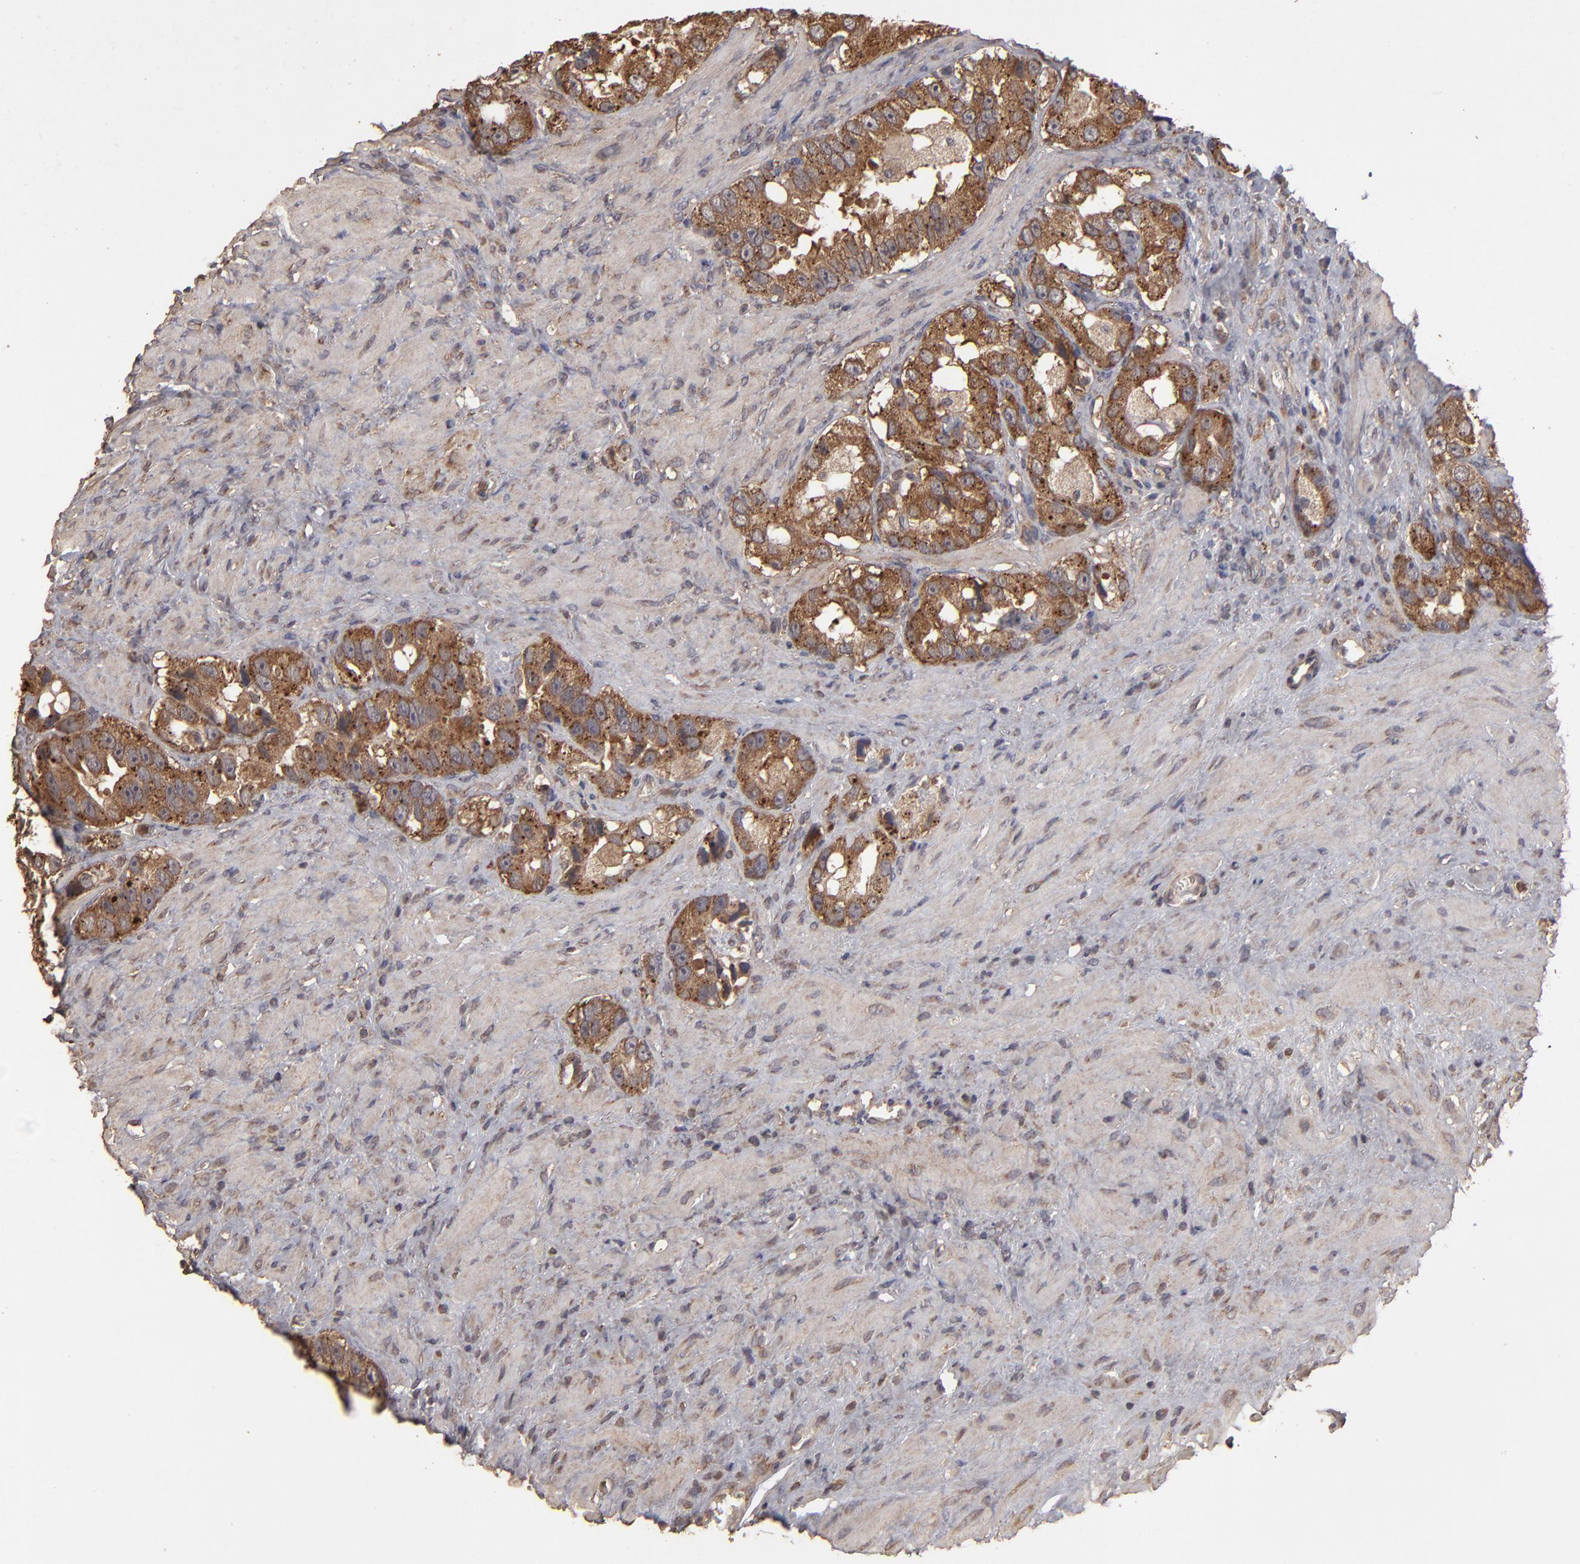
{"staining": {"intensity": "moderate", "quantity": ">75%", "location": "cytoplasmic/membranous"}, "tissue": "prostate cancer", "cell_type": "Tumor cells", "image_type": "cancer", "snomed": [{"axis": "morphology", "description": "Adenocarcinoma, High grade"}, {"axis": "topography", "description": "Prostate"}], "caption": "Immunohistochemistry (IHC) image of prostate cancer (adenocarcinoma (high-grade)) stained for a protein (brown), which shows medium levels of moderate cytoplasmic/membranous staining in approximately >75% of tumor cells.", "gene": "MMP2", "patient": {"sex": "male", "age": 63}}